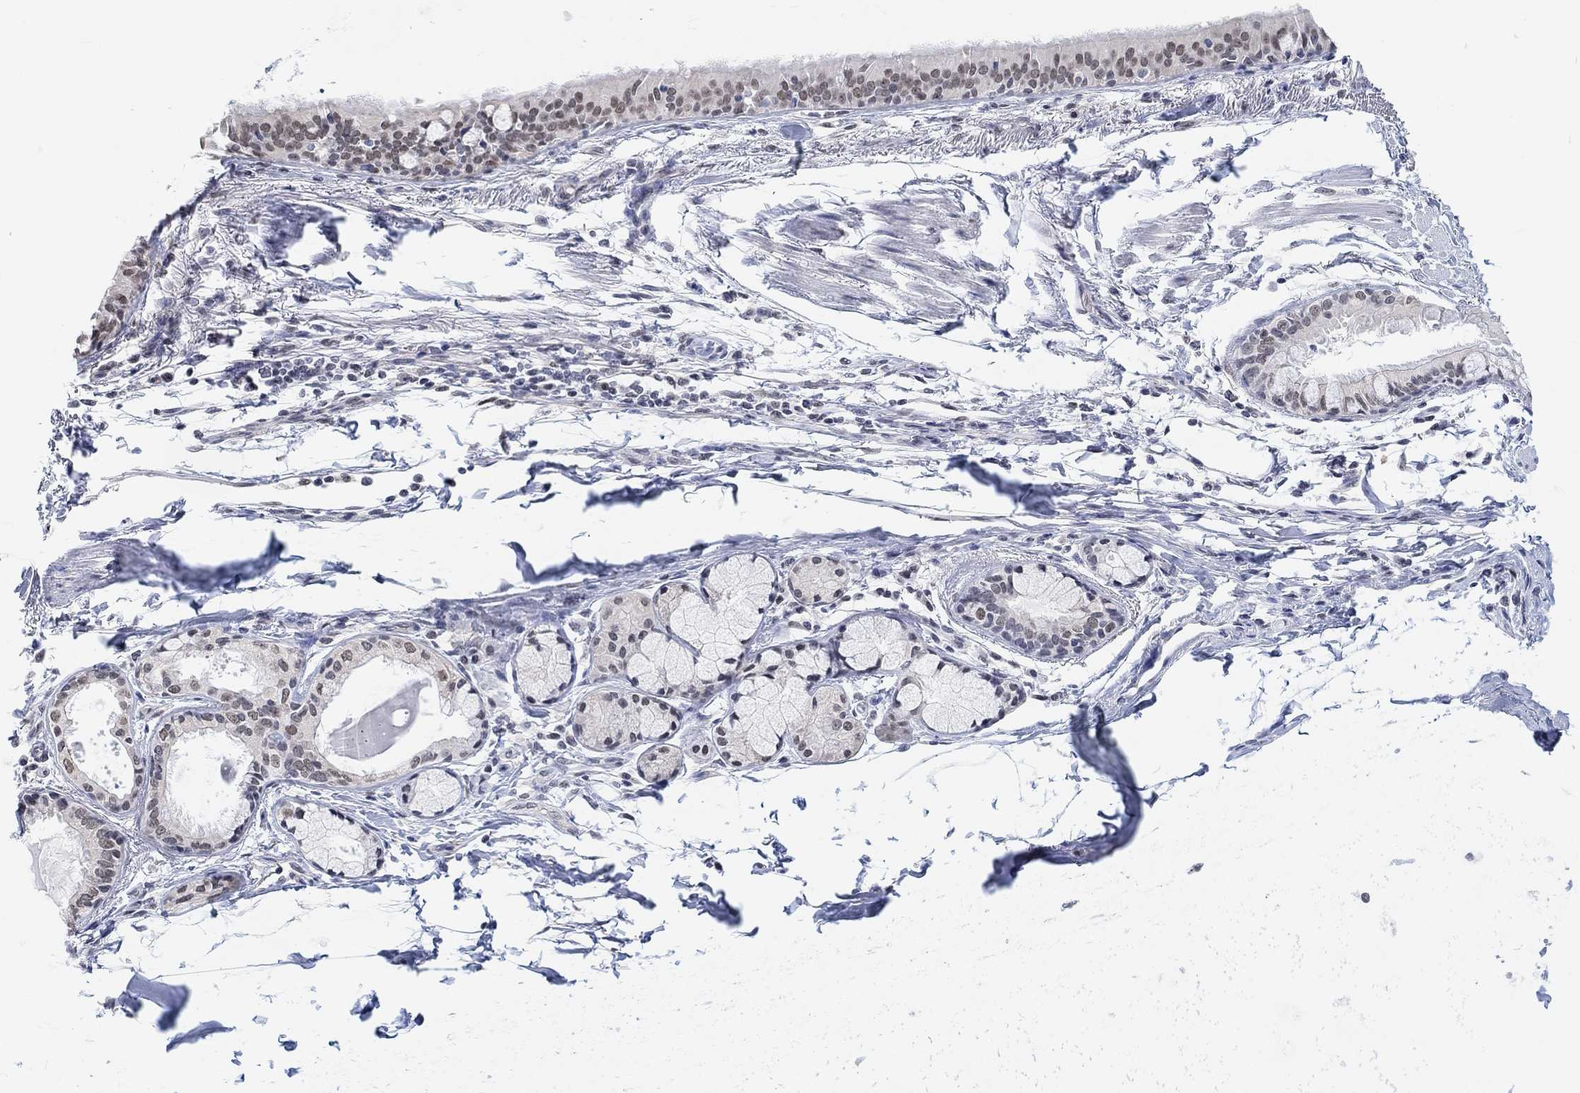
{"staining": {"intensity": "weak", "quantity": "<25%", "location": "nuclear"}, "tissue": "bronchus", "cell_type": "Respiratory epithelial cells", "image_type": "normal", "snomed": [{"axis": "morphology", "description": "Normal tissue, NOS"}, {"axis": "morphology", "description": "Squamous cell carcinoma, NOS"}, {"axis": "topography", "description": "Bronchus"}, {"axis": "topography", "description": "Lung"}], "caption": "Image shows no significant protein expression in respiratory epithelial cells of unremarkable bronchus. (Stains: DAB IHC with hematoxylin counter stain, Microscopy: brightfield microscopy at high magnification).", "gene": "PURG", "patient": {"sex": "male", "age": 69}}